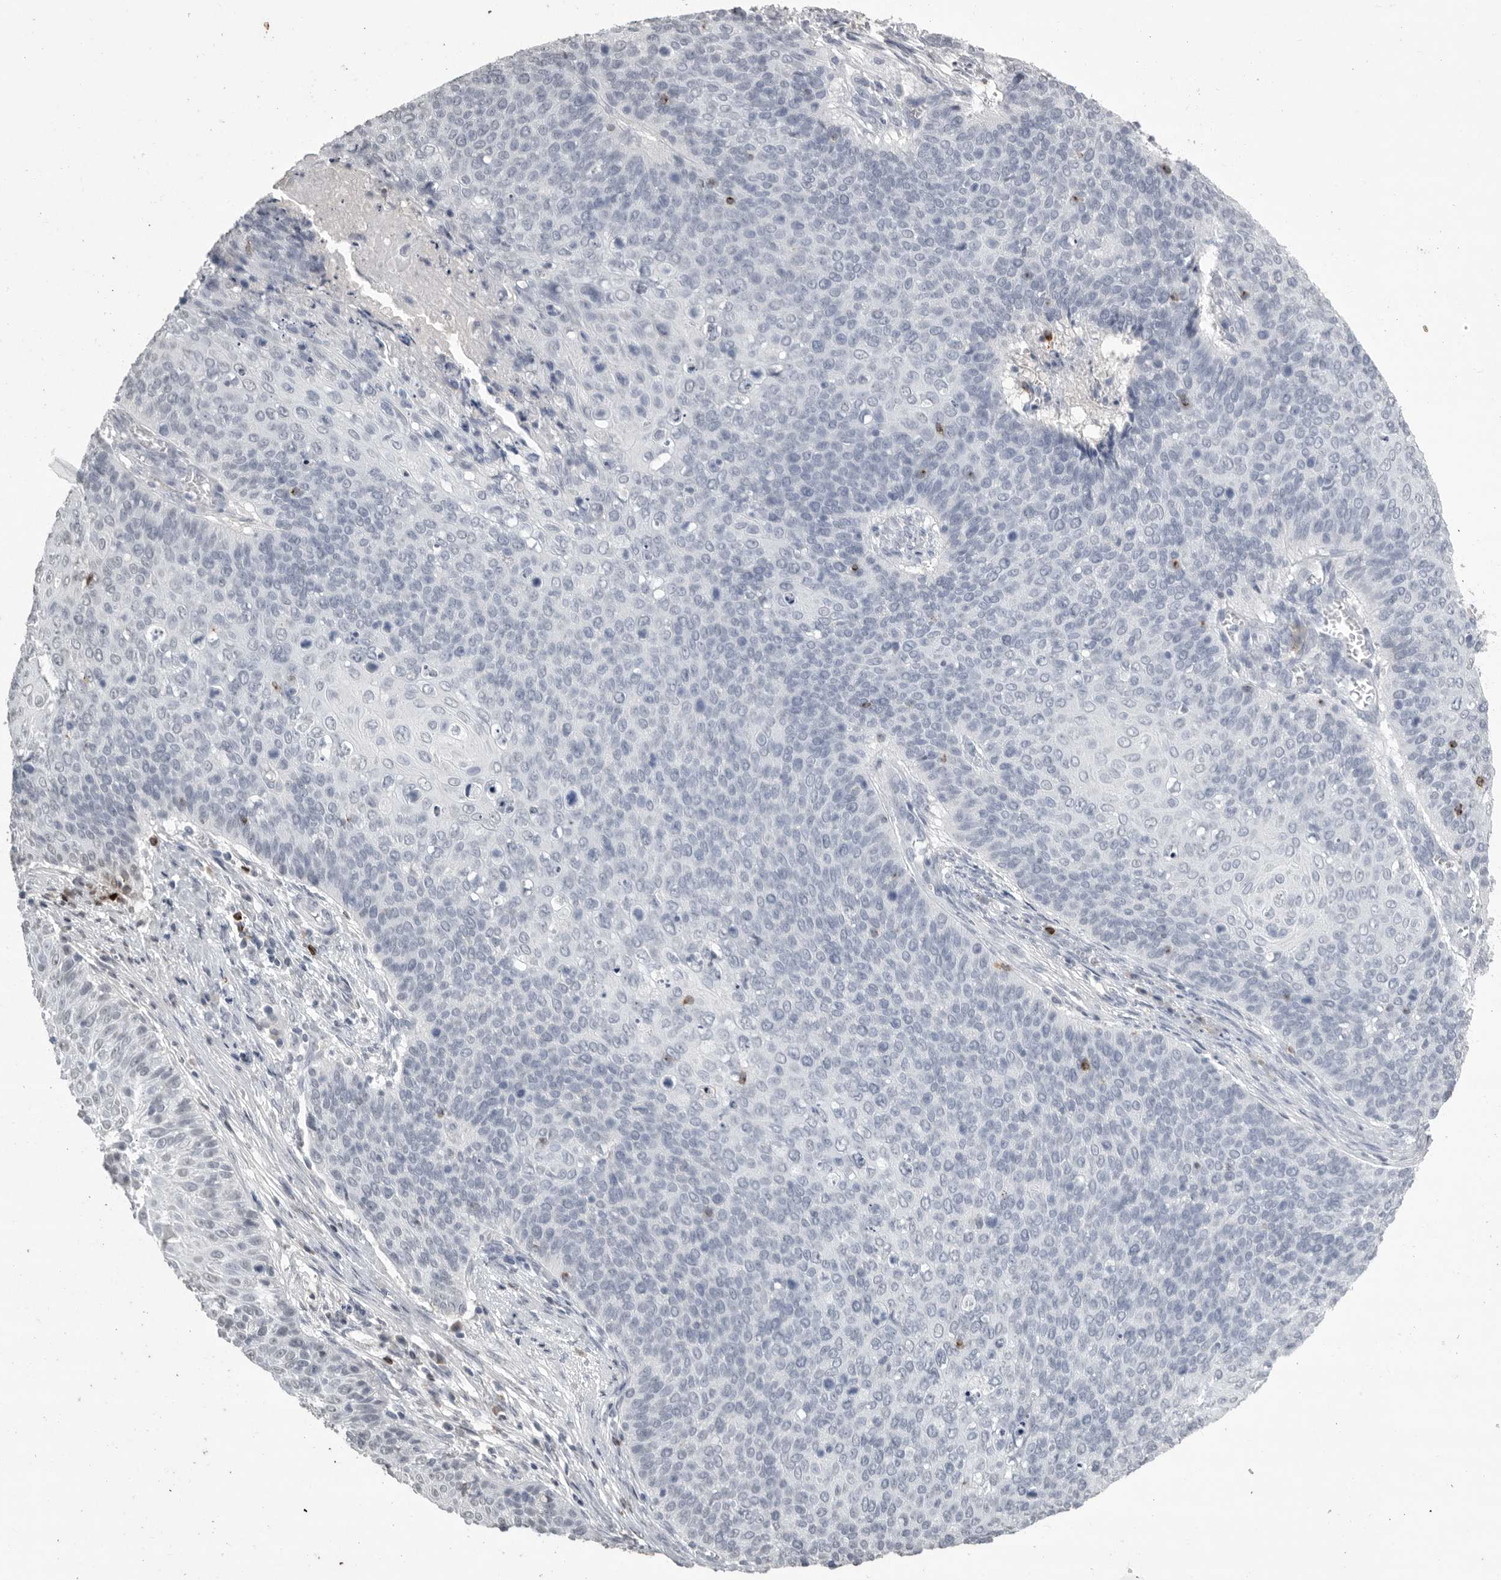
{"staining": {"intensity": "negative", "quantity": "none", "location": "none"}, "tissue": "cervical cancer", "cell_type": "Tumor cells", "image_type": "cancer", "snomed": [{"axis": "morphology", "description": "Squamous cell carcinoma, NOS"}, {"axis": "topography", "description": "Cervix"}], "caption": "DAB (3,3'-diaminobenzidine) immunohistochemical staining of cervical cancer (squamous cell carcinoma) shows no significant expression in tumor cells. (DAB IHC, high magnification).", "gene": "GNLY", "patient": {"sex": "female", "age": 39}}